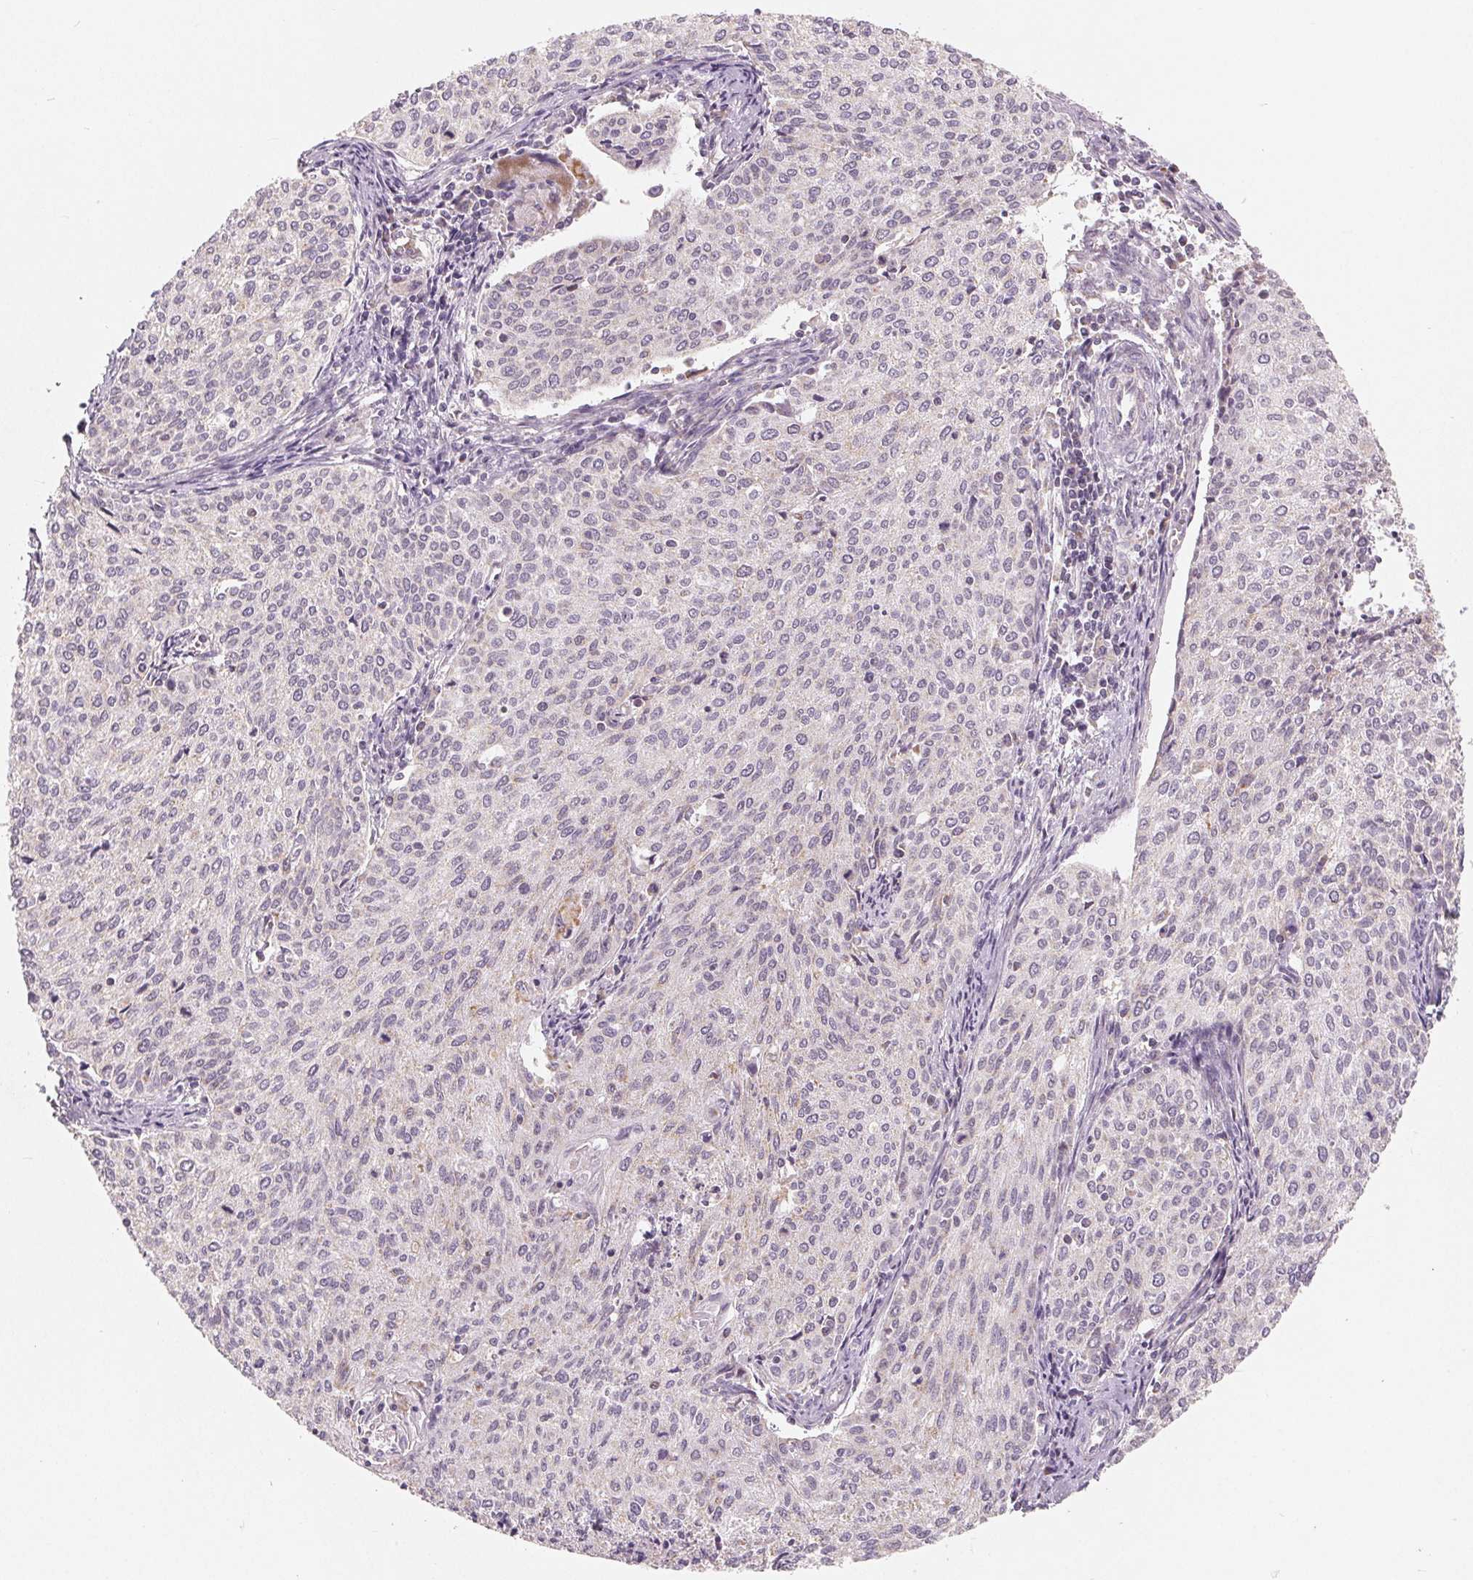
{"staining": {"intensity": "negative", "quantity": "none", "location": "none"}, "tissue": "cervical cancer", "cell_type": "Tumor cells", "image_type": "cancer", "snomed": [{"axis": "morphology", "description": "Squamous cell carcinoma, NOS"}, {"axis": "topography", "description": "Cervix"}], "caption": "The photomicrograph displays no significant expression in tumor cells of cervical squamous cell carcinoma. Nuclei are stained in blue.", "gene": "GHITM", "patient": {"sex": "female", "age": 38}}